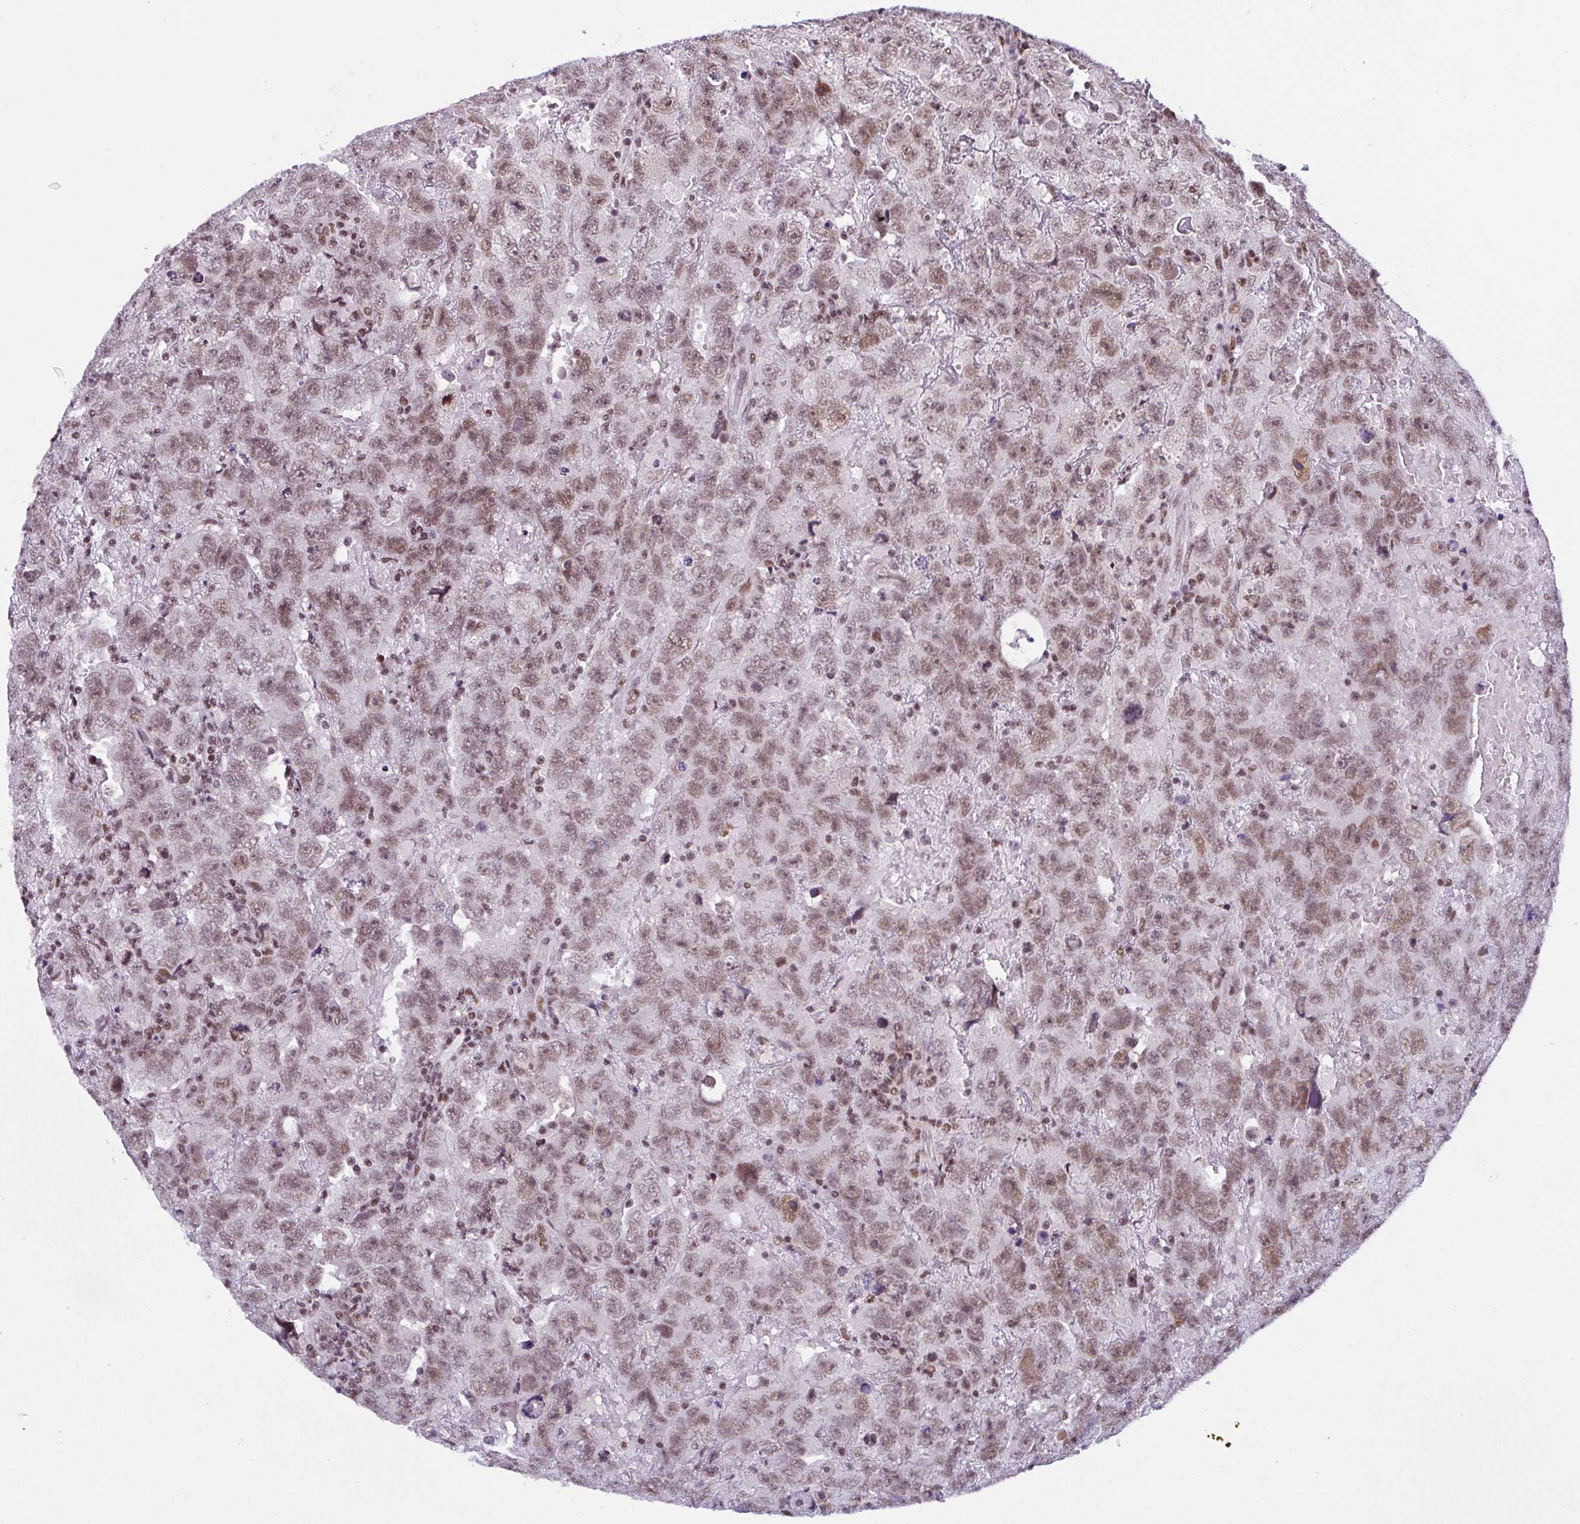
{"staining": {"intensity": "moderate", "quantity": ">75%", "location": "nuclear"}, "tissue": "testis cancer", "cell_type": "Tumor cells", "image_type": "cancer", "snomed": [{"axis": "morphology", "description": "Carcinoma, Embryonal, NOS"}, {"axis": "topography", "description": "Testis"}], "caption": "Embryonal carcinoma (testis) stained for a protein exhibits moderate nuclear positivity in tumor cells.", "gene": "DR1", "patient": {"sex": "male", "age": 45}}